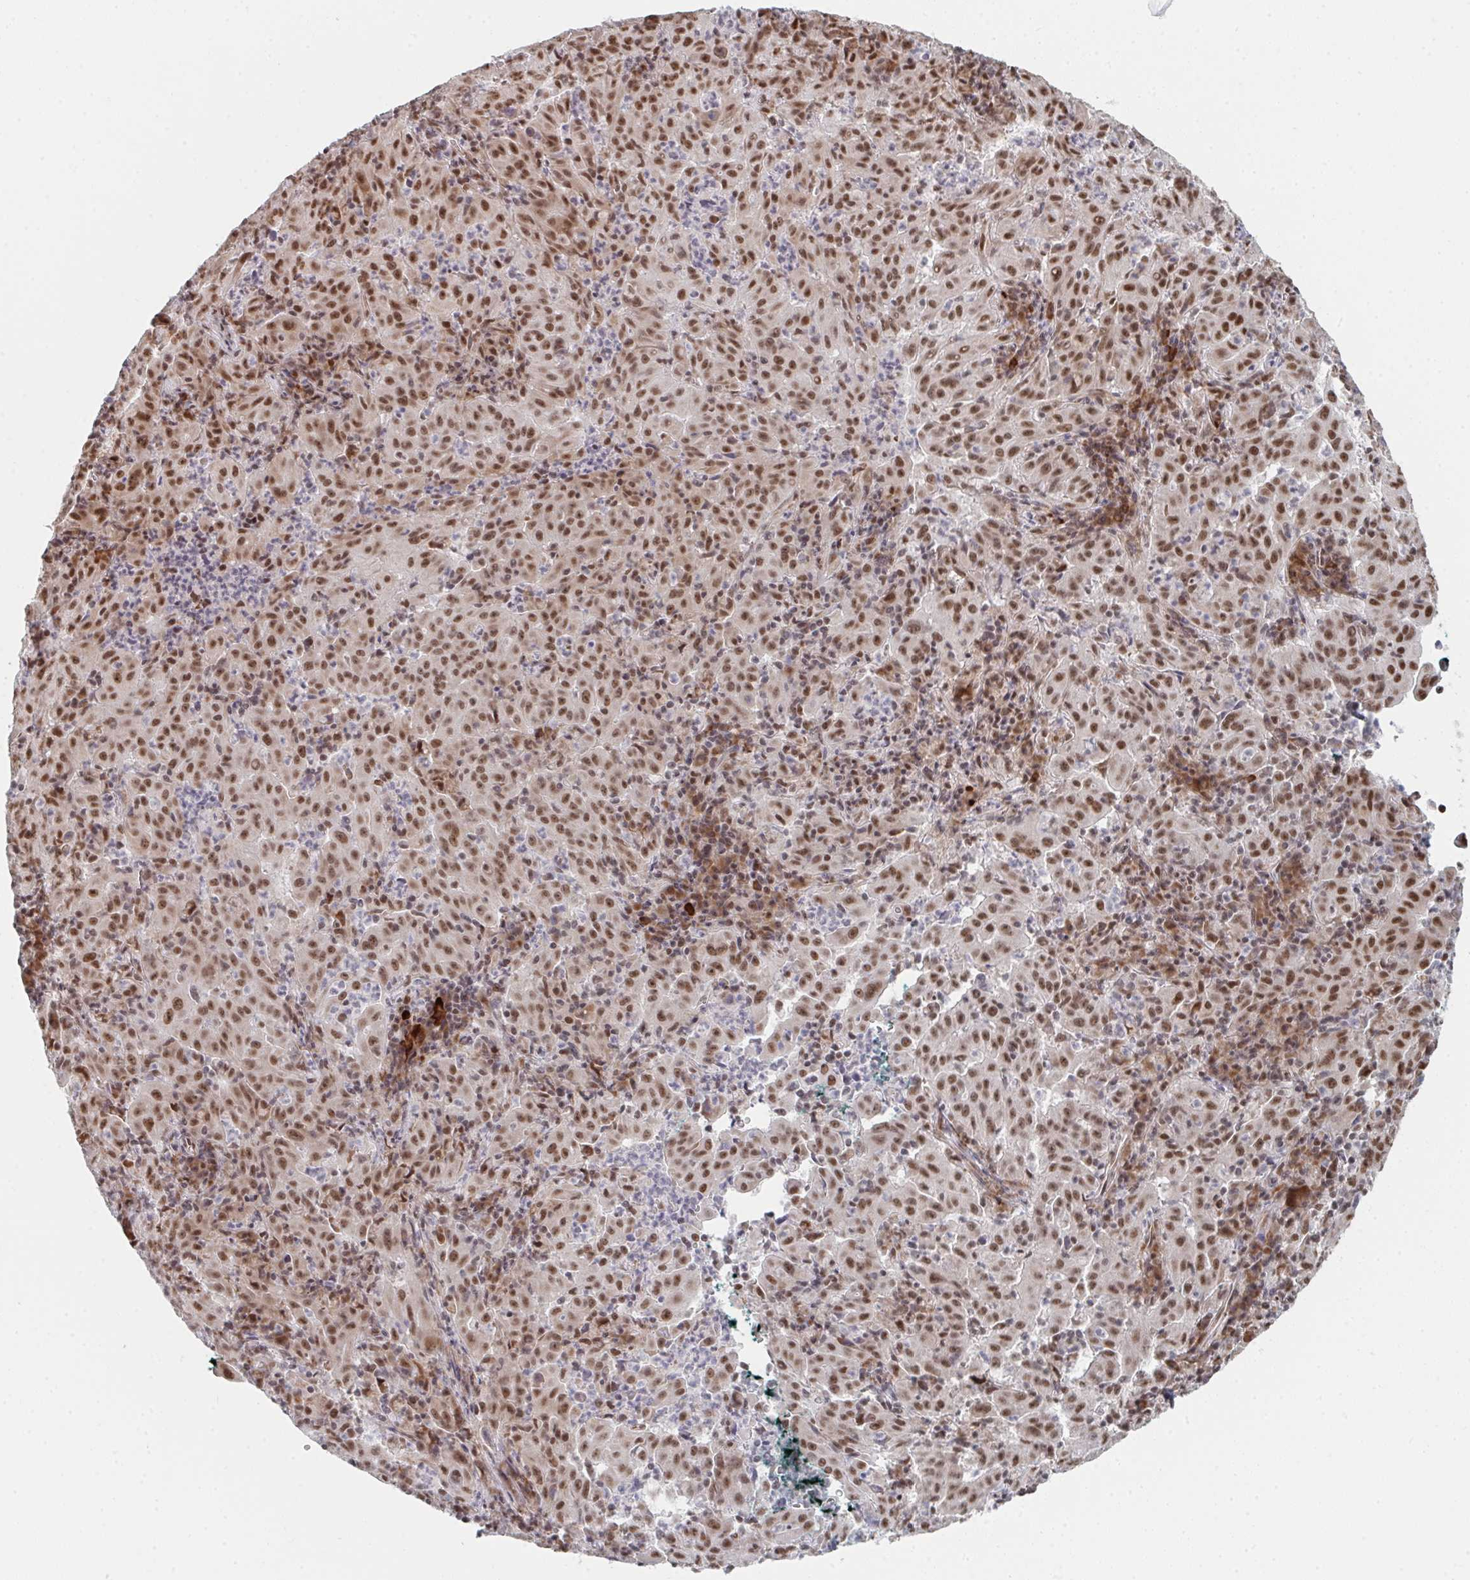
{"staining": {"intensity": "moderate", "quantity": ">75%", "location": "nuclear"}, "tissue": "pancreatic cancer", "cell_type": "Tumor cells", "image_type": "cancer", "snomed": [{"axis": "morphology", "description": "Adenocarcinoma, NOS"}, {"axis": "topography", "description": "Pancreas"}], "caption": "Protein expression analysis of pancreatic cancer (adenocarcinoma) exhibits moderate nuclear staining in about >75% of tumor cells. (DAB = brown stain, brightfield microscopy at high magnification).", "gene": "MBNL1", "patient": {"sex": "male", "age": 63}}